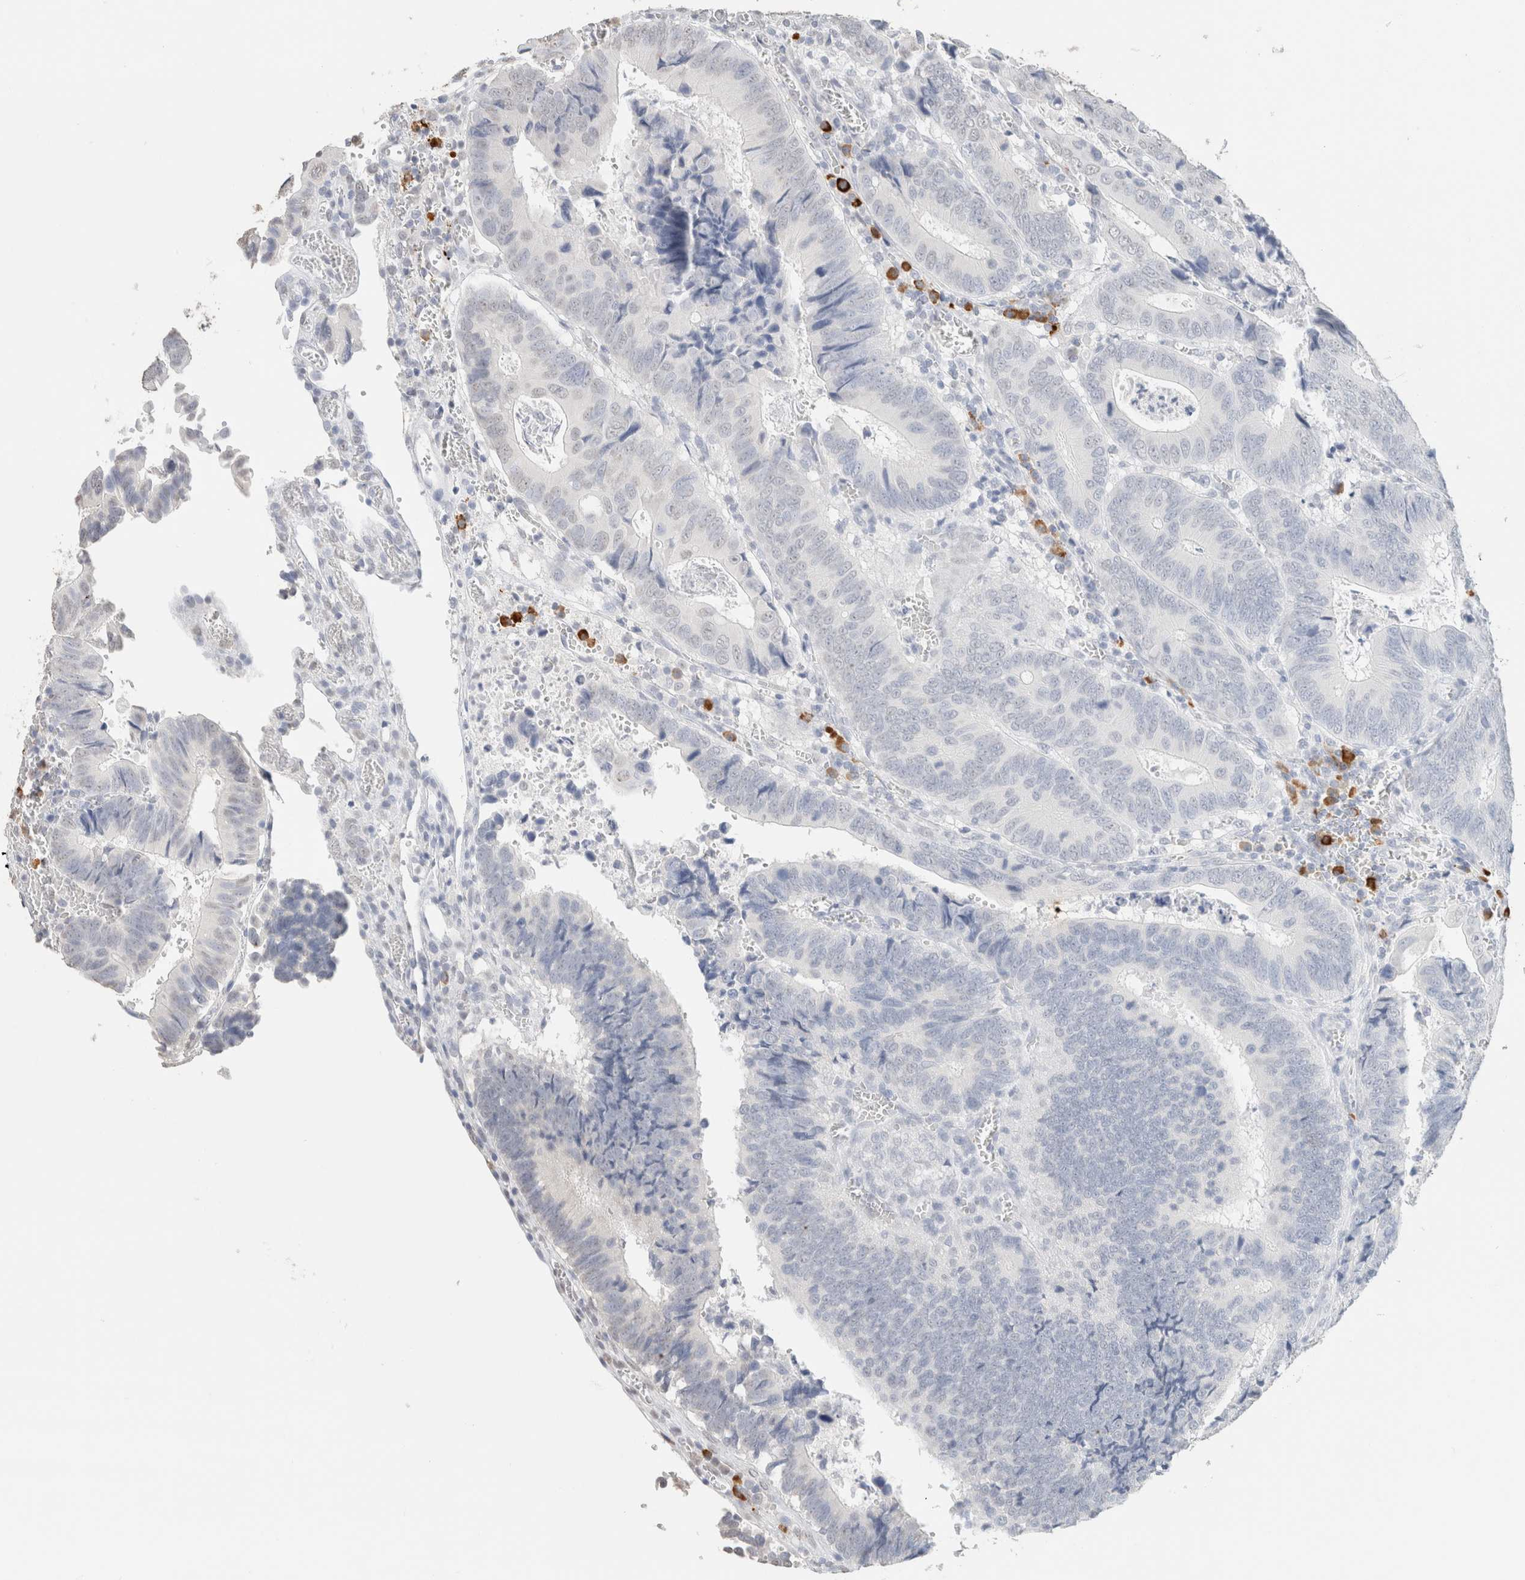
{"staining": {"intensity": "negative", "quantity": "none", "location": "none"}, "tissue": "colorectal cancer", "cell_type": "Tumor cells", "image_type": "cancer", "snomed": [{"axis": "morphology", "description": "Inflammation, NOS"}, {"axis": "morphology", "description": "Adenocarcinoma, NOS"}, {"axis": "topography", "description": "Colon"}], "caption": "Immunohistochemical staining of colorectal adenocarcinoma displays no significant expression in tumor cells.", "gene": "CD80", "patient": {"sex": "male", "age": 72}}